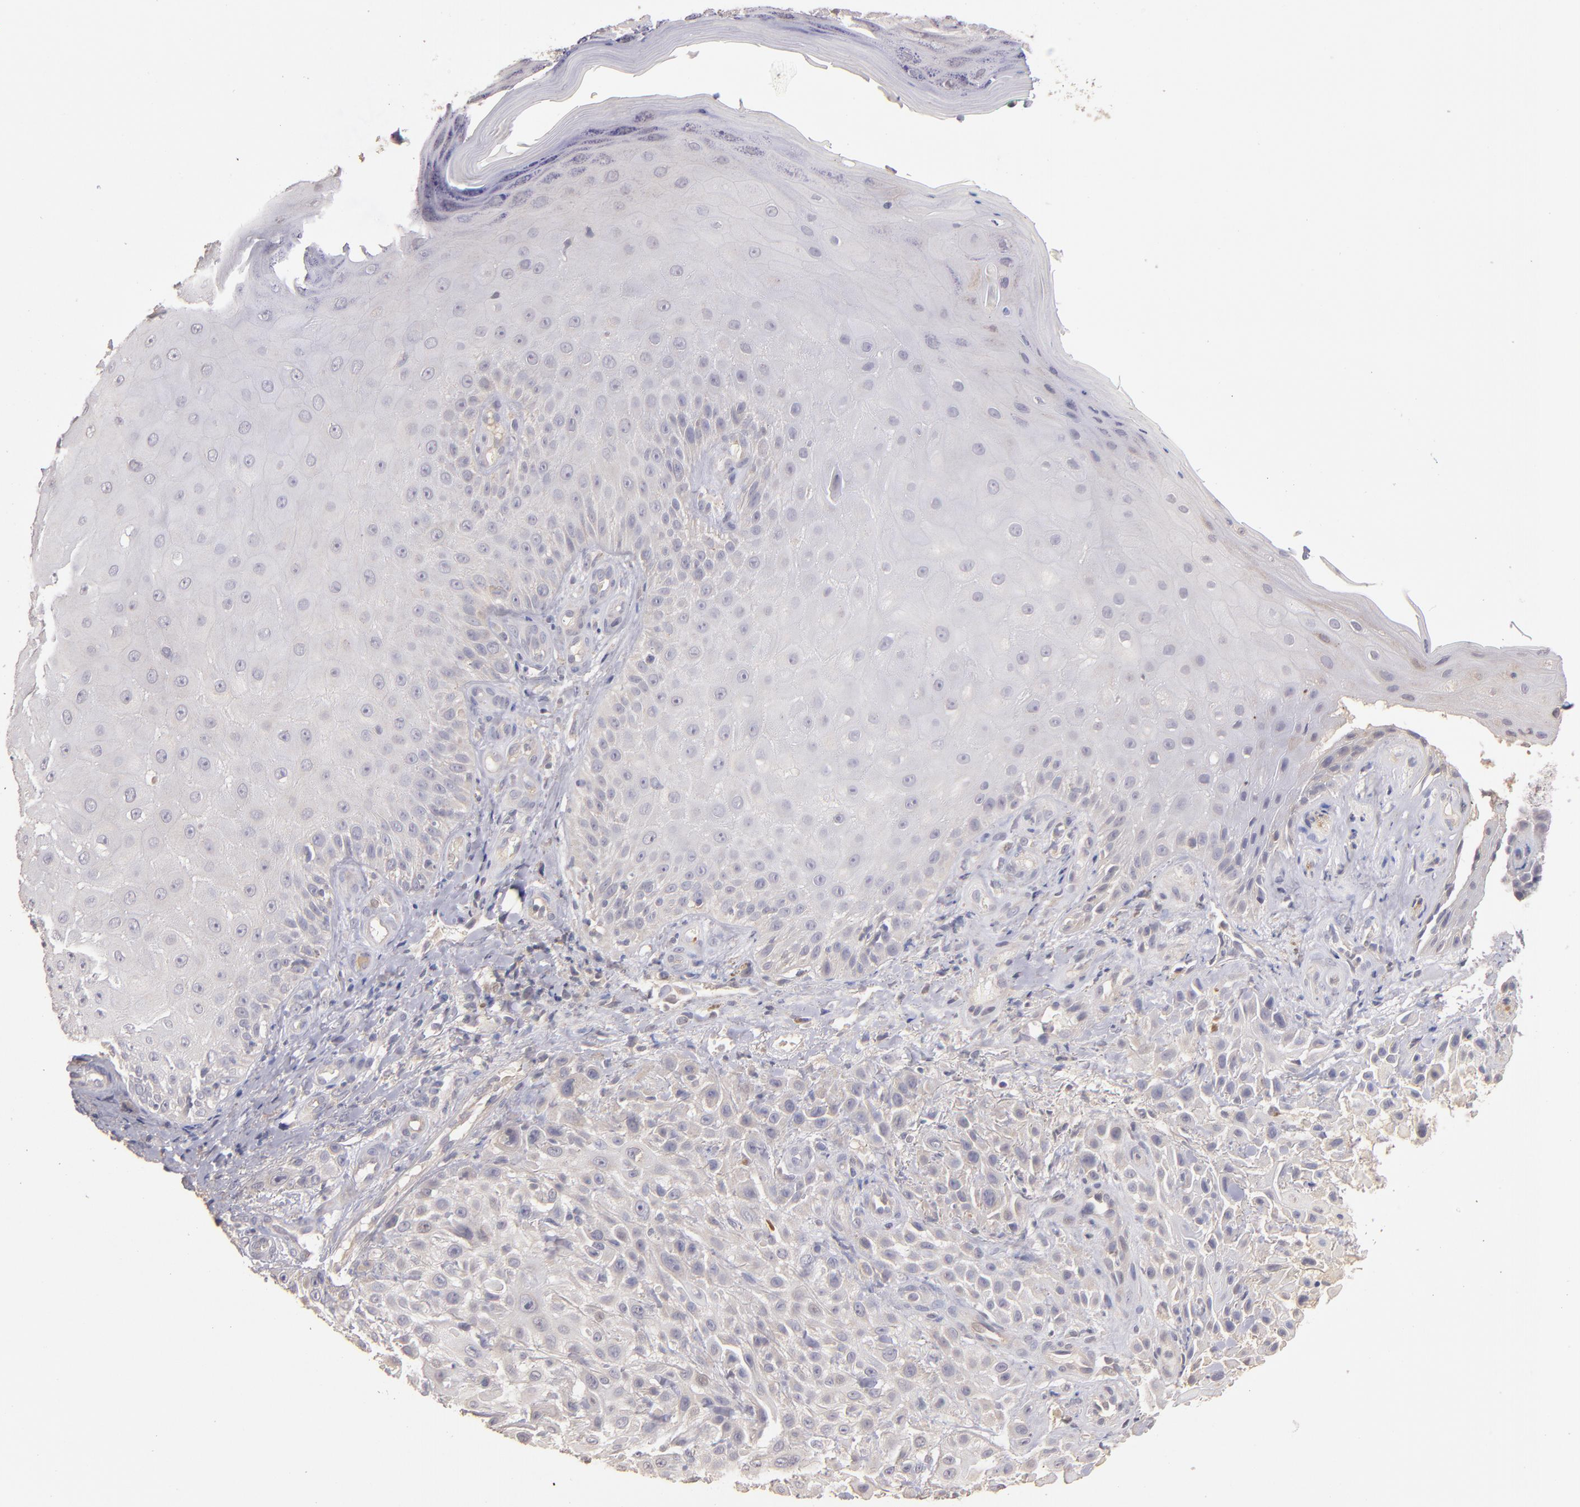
{"staining": {"intensity": "negative", "quantity": "none", "location": "none"}, "tissue": "skin cancer", "cell_type": "Tumor cells", "image_type": "cancer", "snomed": [{"axis": "morphology", "description": "Squamous cell carcinoma, NOS"}, {"axis": "topography", "description": "Skin"}], "caption": "There is no significant expression in tumor cells of skin cancer (squamous cell carcinoma).", "gene": "GNAZ", "patient": {"sex": "female", "age": 42}}